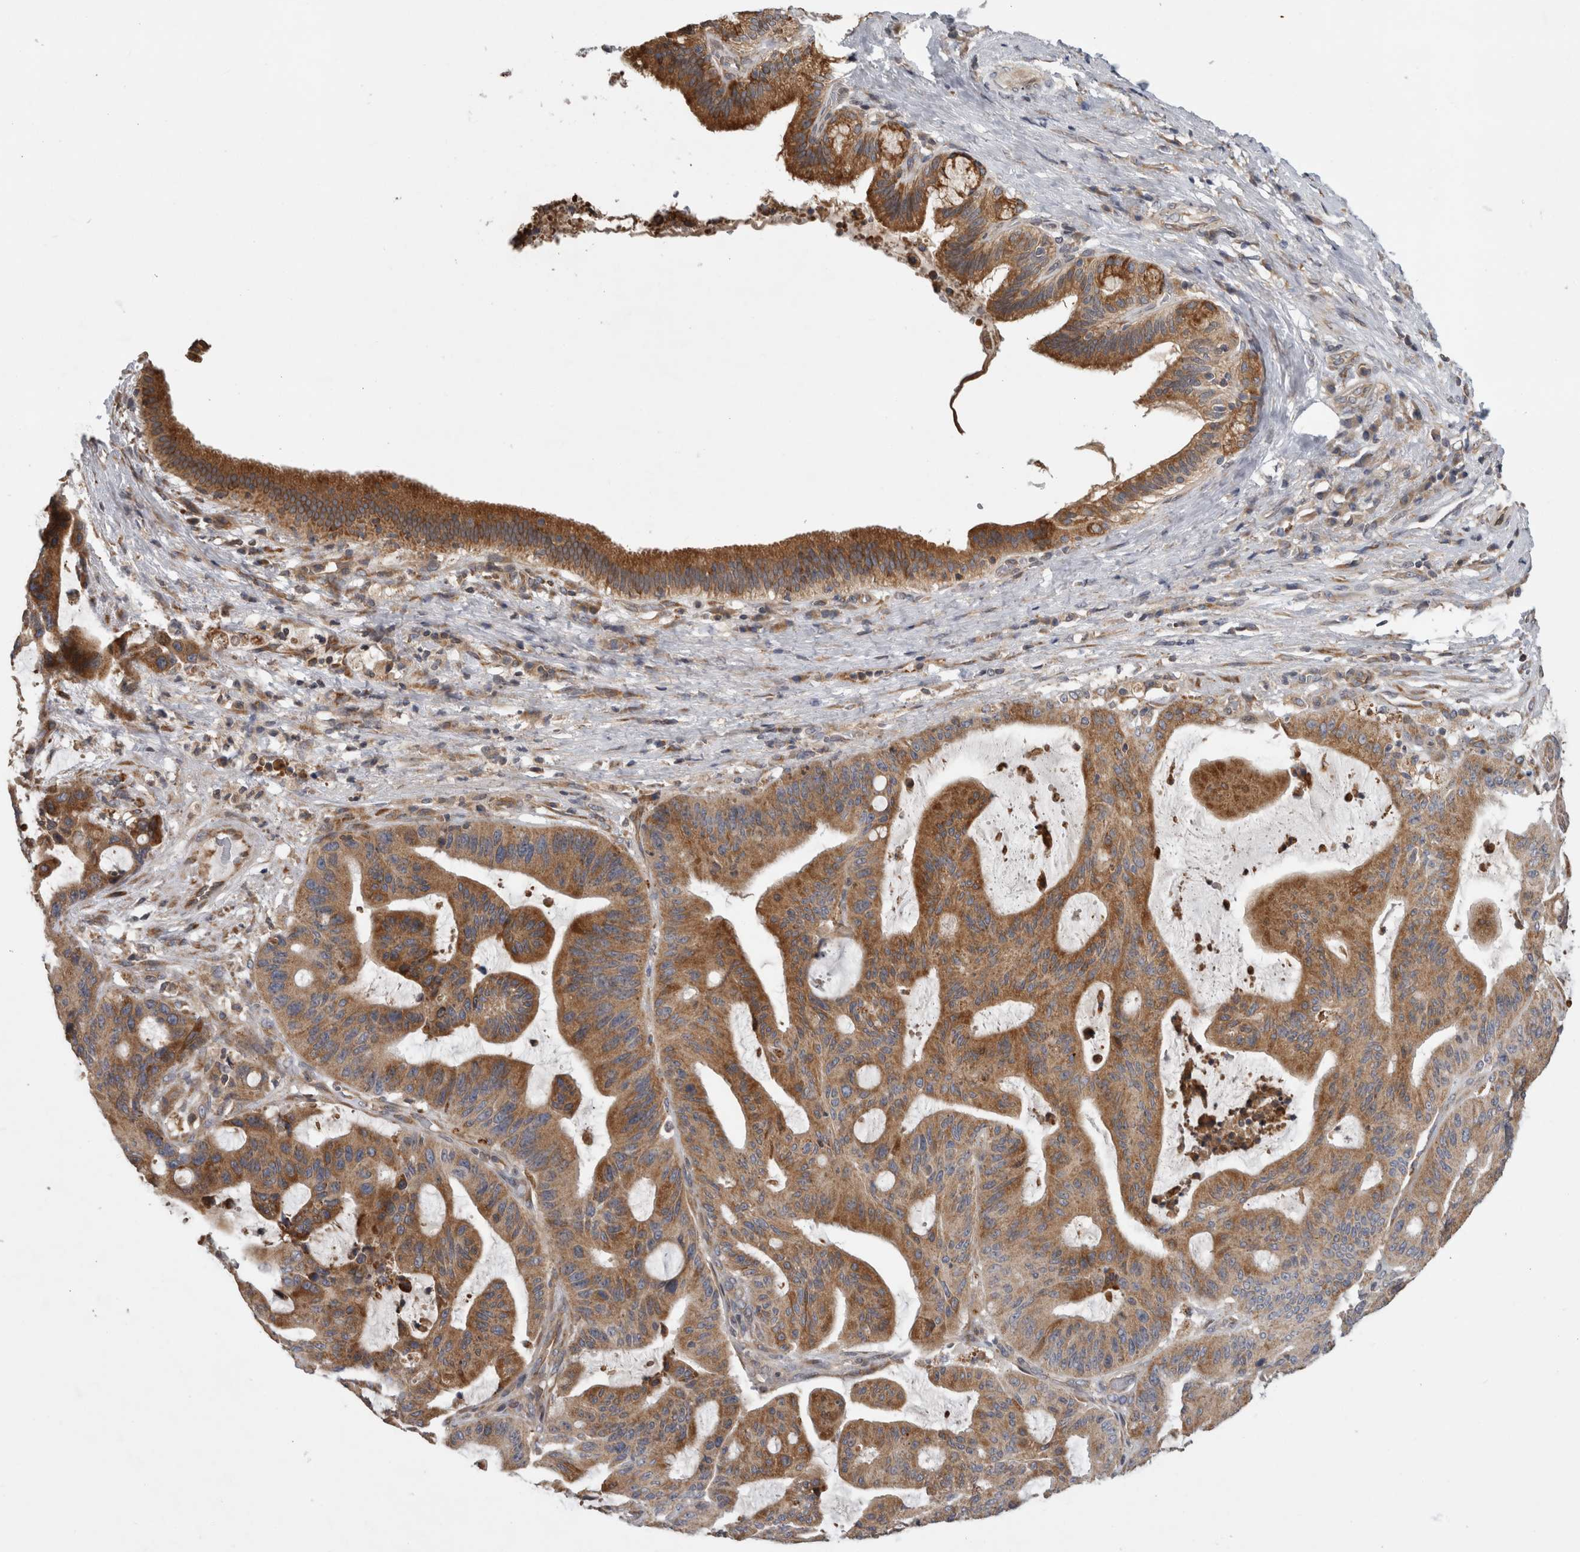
{"staining": {"intensity": "strong", "quantity": ">75%", "location": "cytoplasmic/membranous"}, "tissue": "liver cancer", "cell_type": "Tumor cells", "image_type": "cancer", "snomed": [{"axis": "morphology", "description": "Normal tissue, NOS"}, {"axis": "morphology", "description": "Cholangiocarcinoma"}, {"axis": "topography", "description": "Liver"}, {"axis": "topography", "description": "Peripheral nerve tissue"}], "caption": "This photomicrograph shows IHC staining of liver cholangiocarcinoma, with high strong cytoplasmic/membranous expression in about >75% of tumor cells.", "gene": "PARP6", "patient": {"sex": "female", "age": 73}}